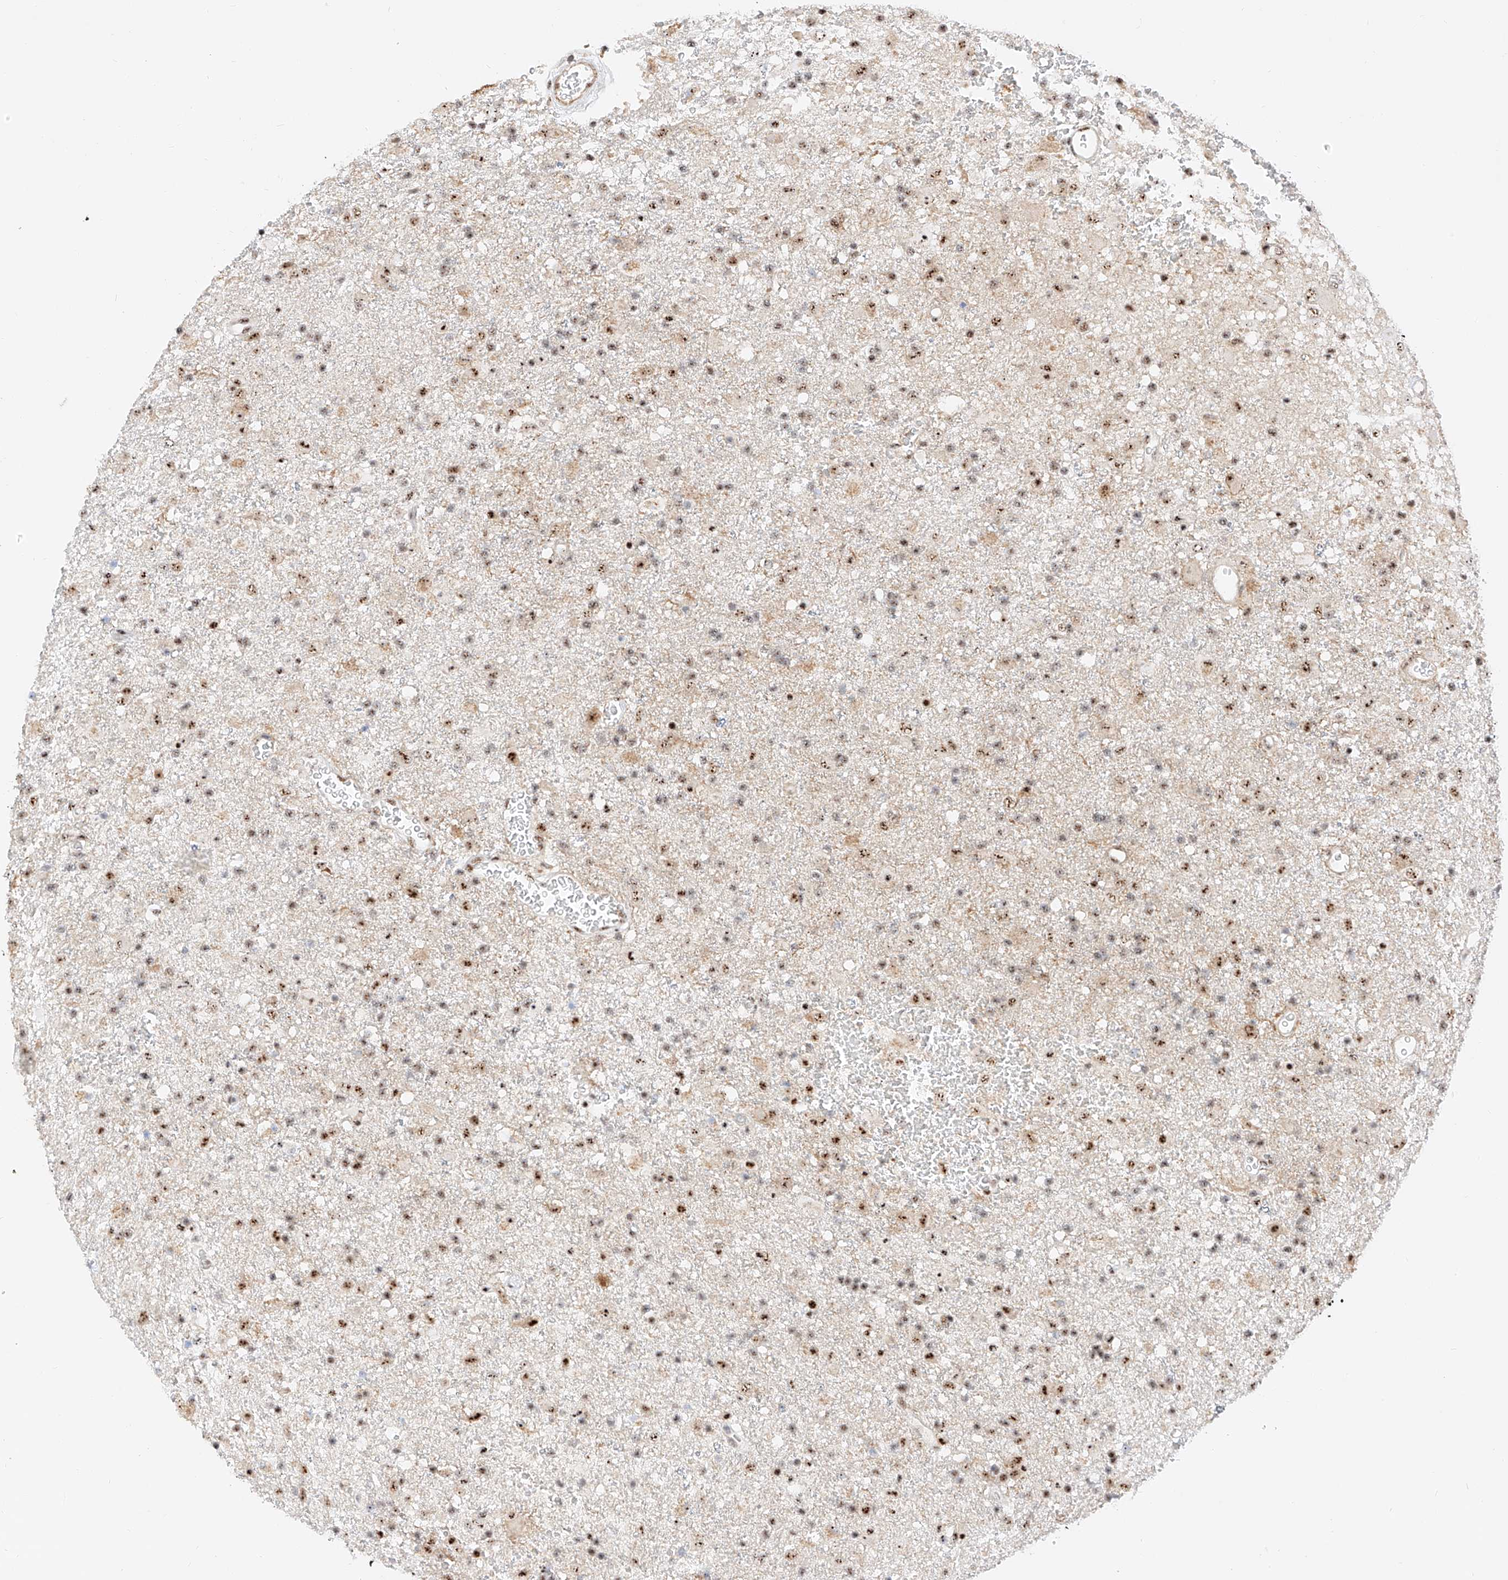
{"staining": {"intensity": "moderate", "quantity": ">75%", "location": "nuclear"}, "tissue": "glioma", "cell_type": "Tumor cells", "image_type": "cancer", "snomed": [{"axis": "morphology", "description": "Glioma, malignant, Low grade"}, {"axis": "topography", "description": "Brain"}], "caption": "A brown stain highlights moderate nuclear staining of a protein in human malignant glioma (low-grade) tumor cells.", "gene": "ATXN7L2", "patient": {"sex": "male", "age": 65}}